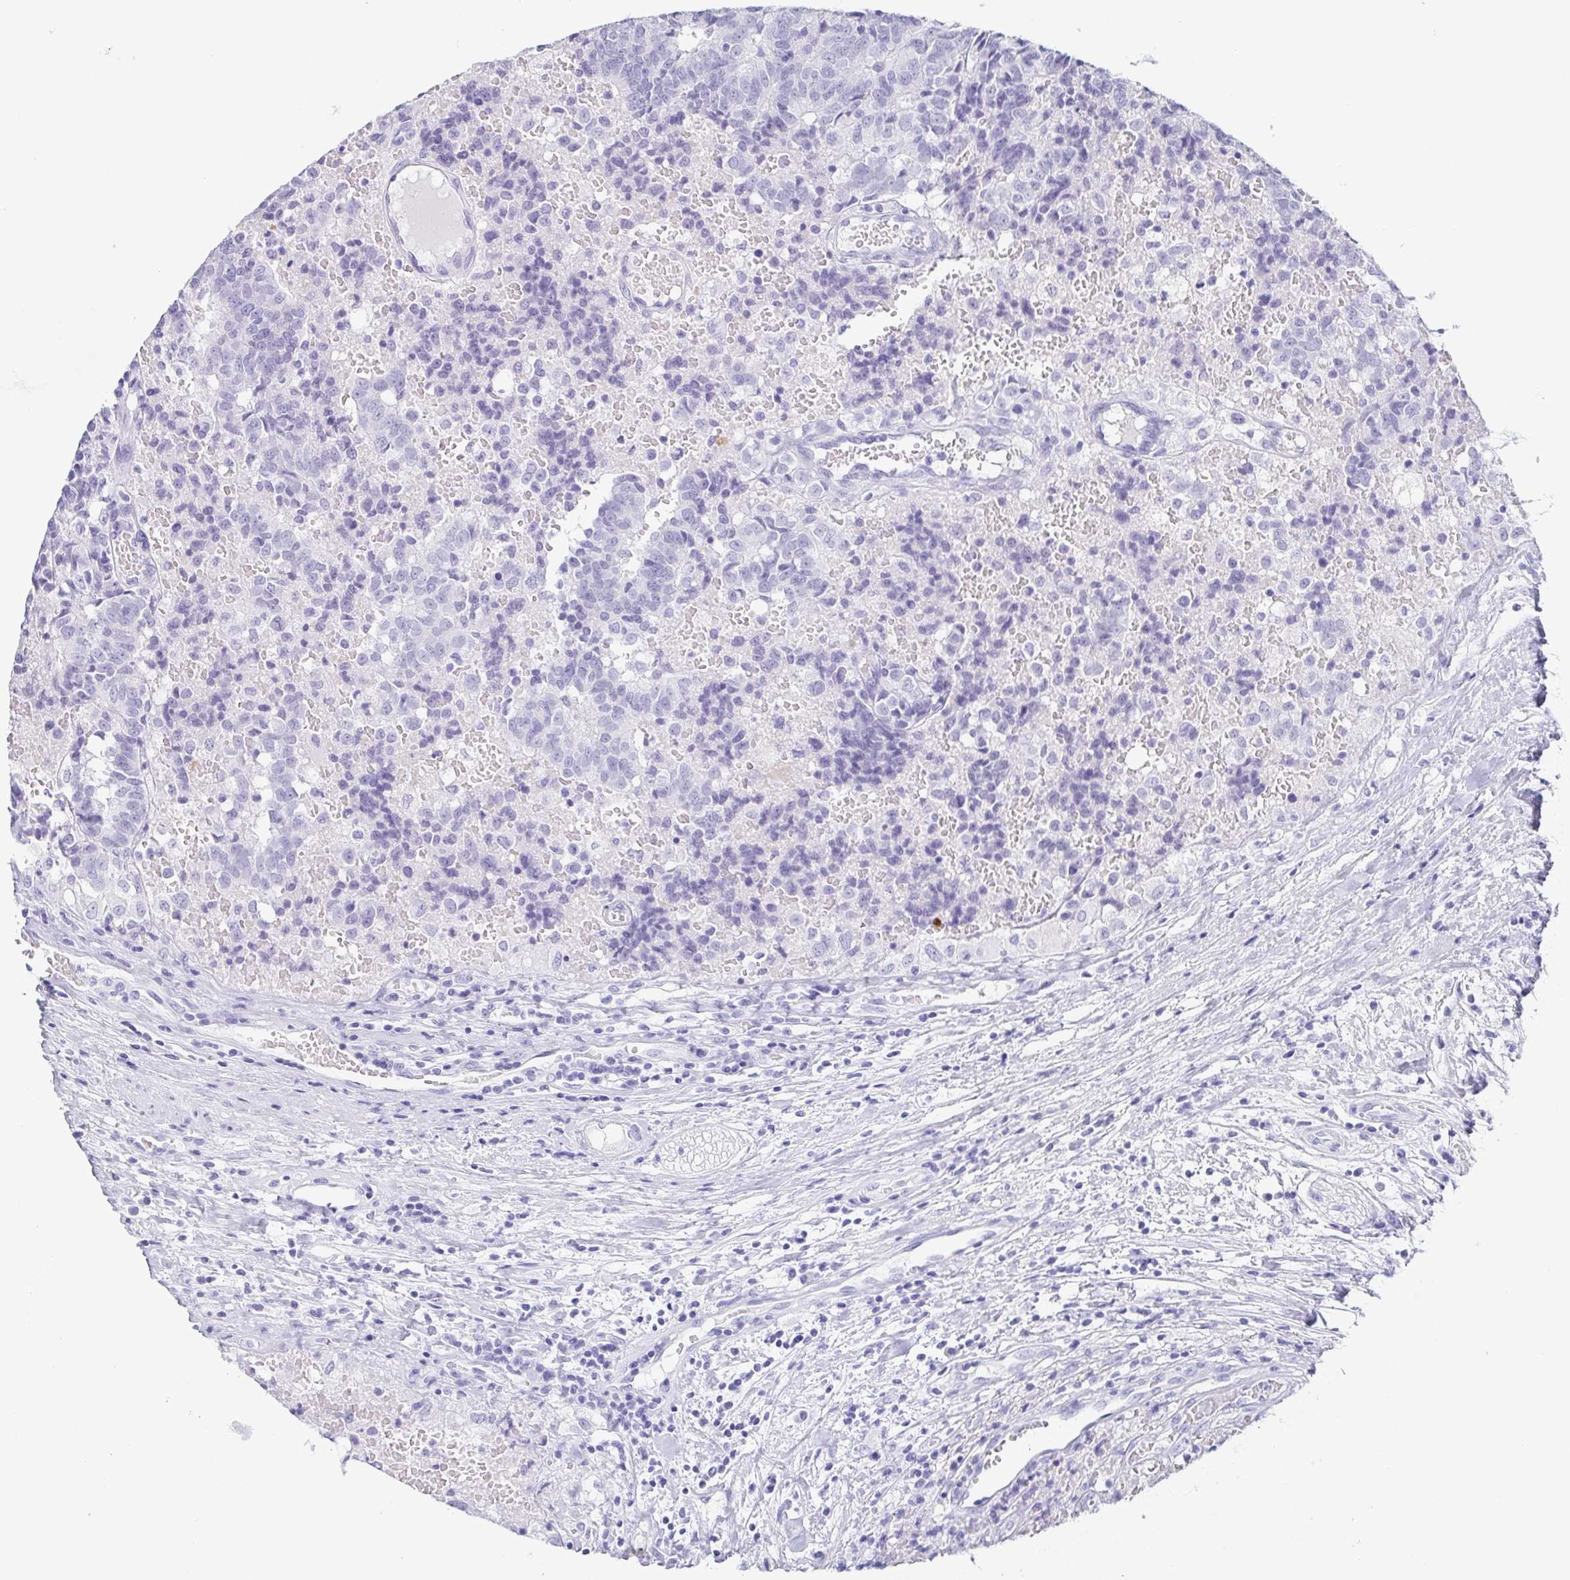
{"staining": {"intensity": "negative", "quantity": "none", "location": "none"}, "tissue": "prostate cancer", "cell_type": "Tumor cells", "image_type": "cancer", "snomed": [{"axis": "morphology", "description": "Adenocarcinoma, High grade"}, {"axis": "topography", "description": "Prostate and seminal vesicle, NOS"}], "caption": "Prostate adenocarcinoma (high-grade) stained for a protein using immunohistochemistry demonstrates no expression tumor cells.", "gene": "ZG16B", "patient": {"sex": "male", "age": 60}}